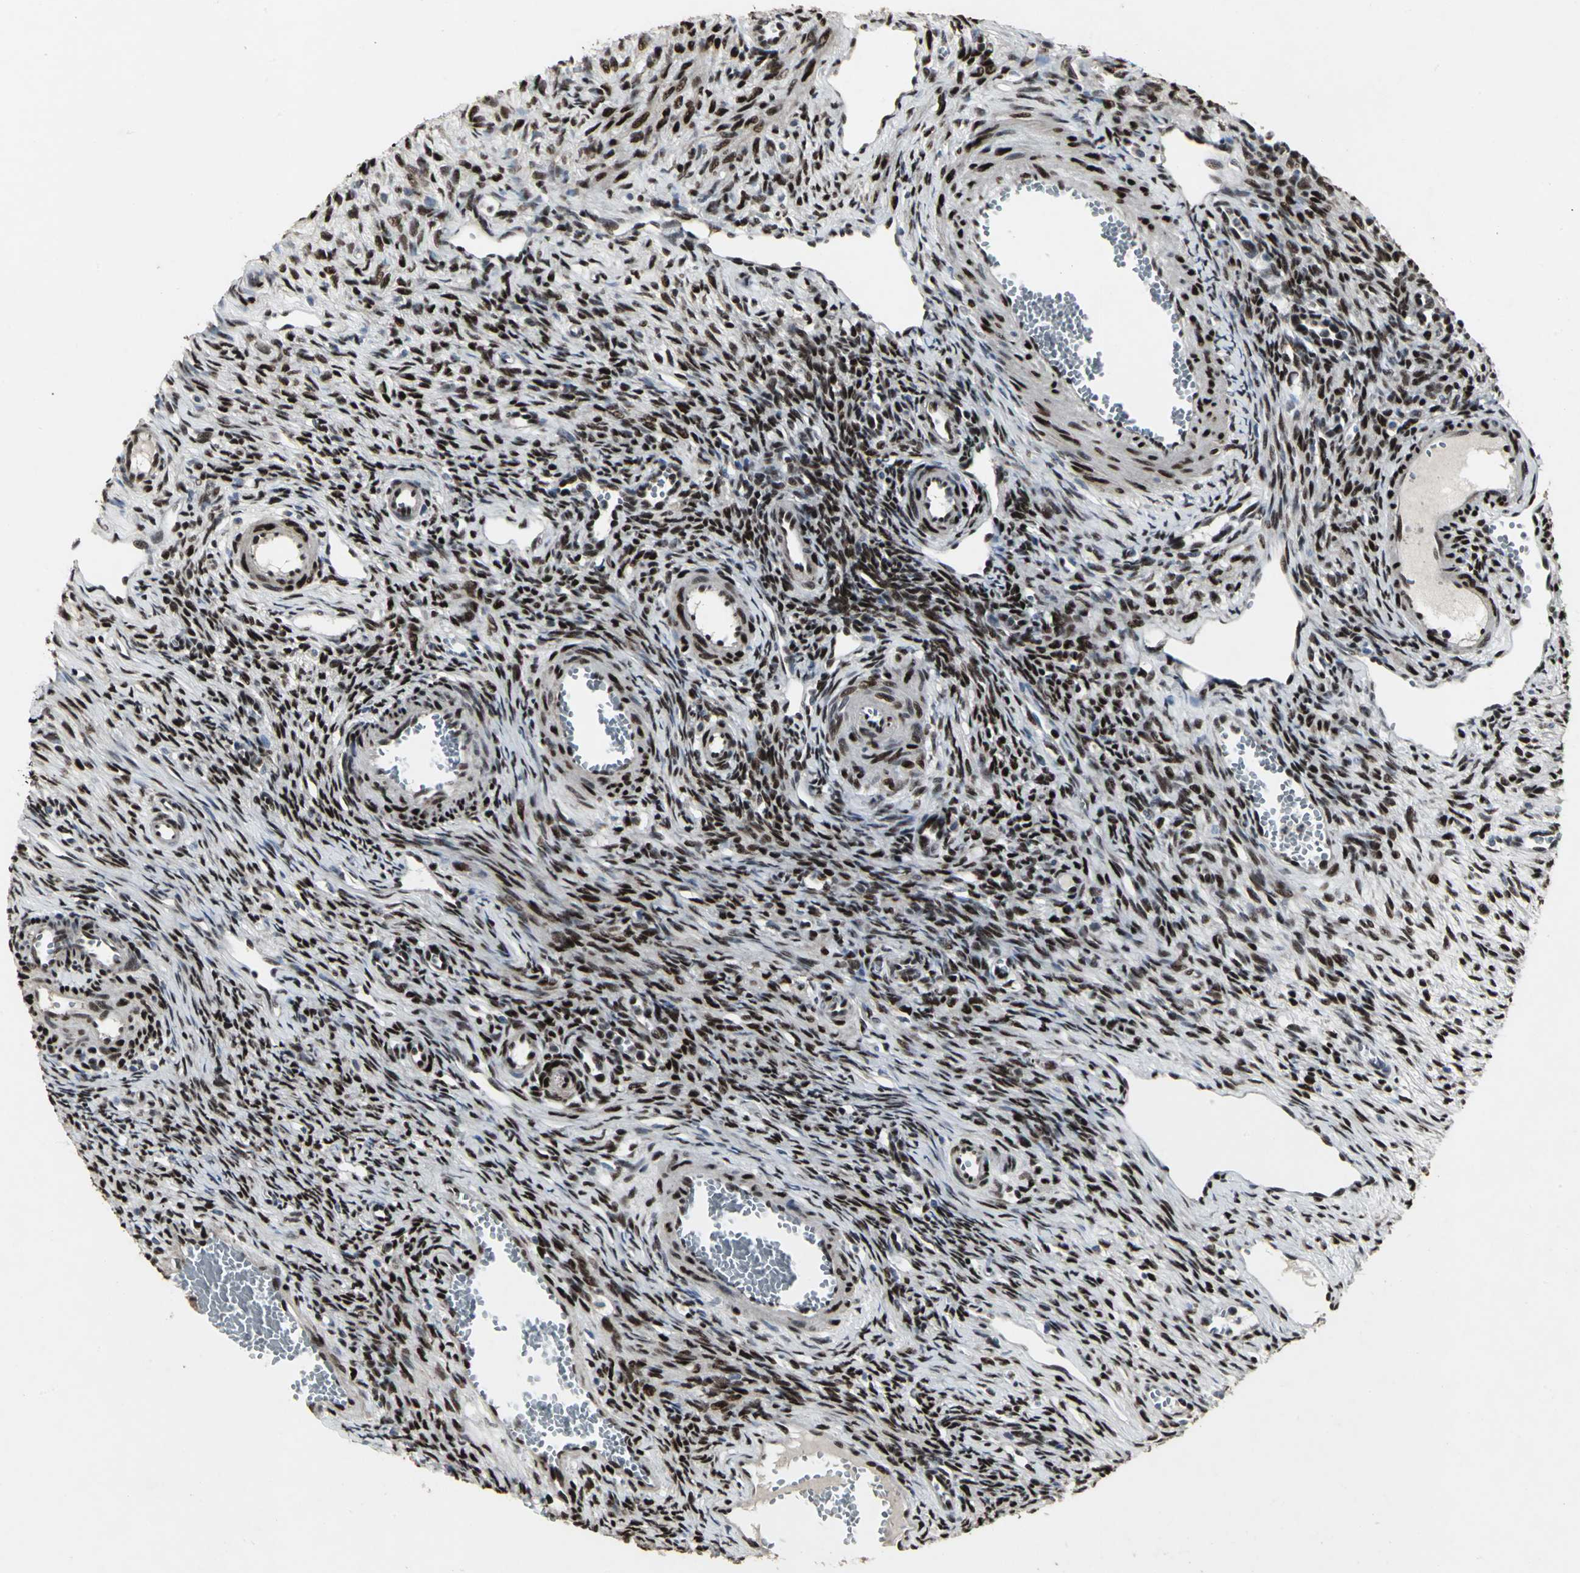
{"staining": {"intensity": "strong", "quantity": ">75%", "location": "nuclear"}, "tissue": "ovary", "cell_type": "Ovarian stroma cells", "image_type": "normal", "snomed": [{"axis": "morphology", "description": "Normal tissue, NOS"}, {"axis": "topography", "description": "Ovary"}], "caption": "Immunohistochemistry (IHC) of normal ovary reveals high levels of strong nuclear positivity in approximately >75% of ovarian stroma cells. (DAB (3,3'-diaminobenzidine) IHC, brown staining for protein, blue staining for nuclei).", "gene": "SRF", "patient": {"sex": "female", "age": 33}}